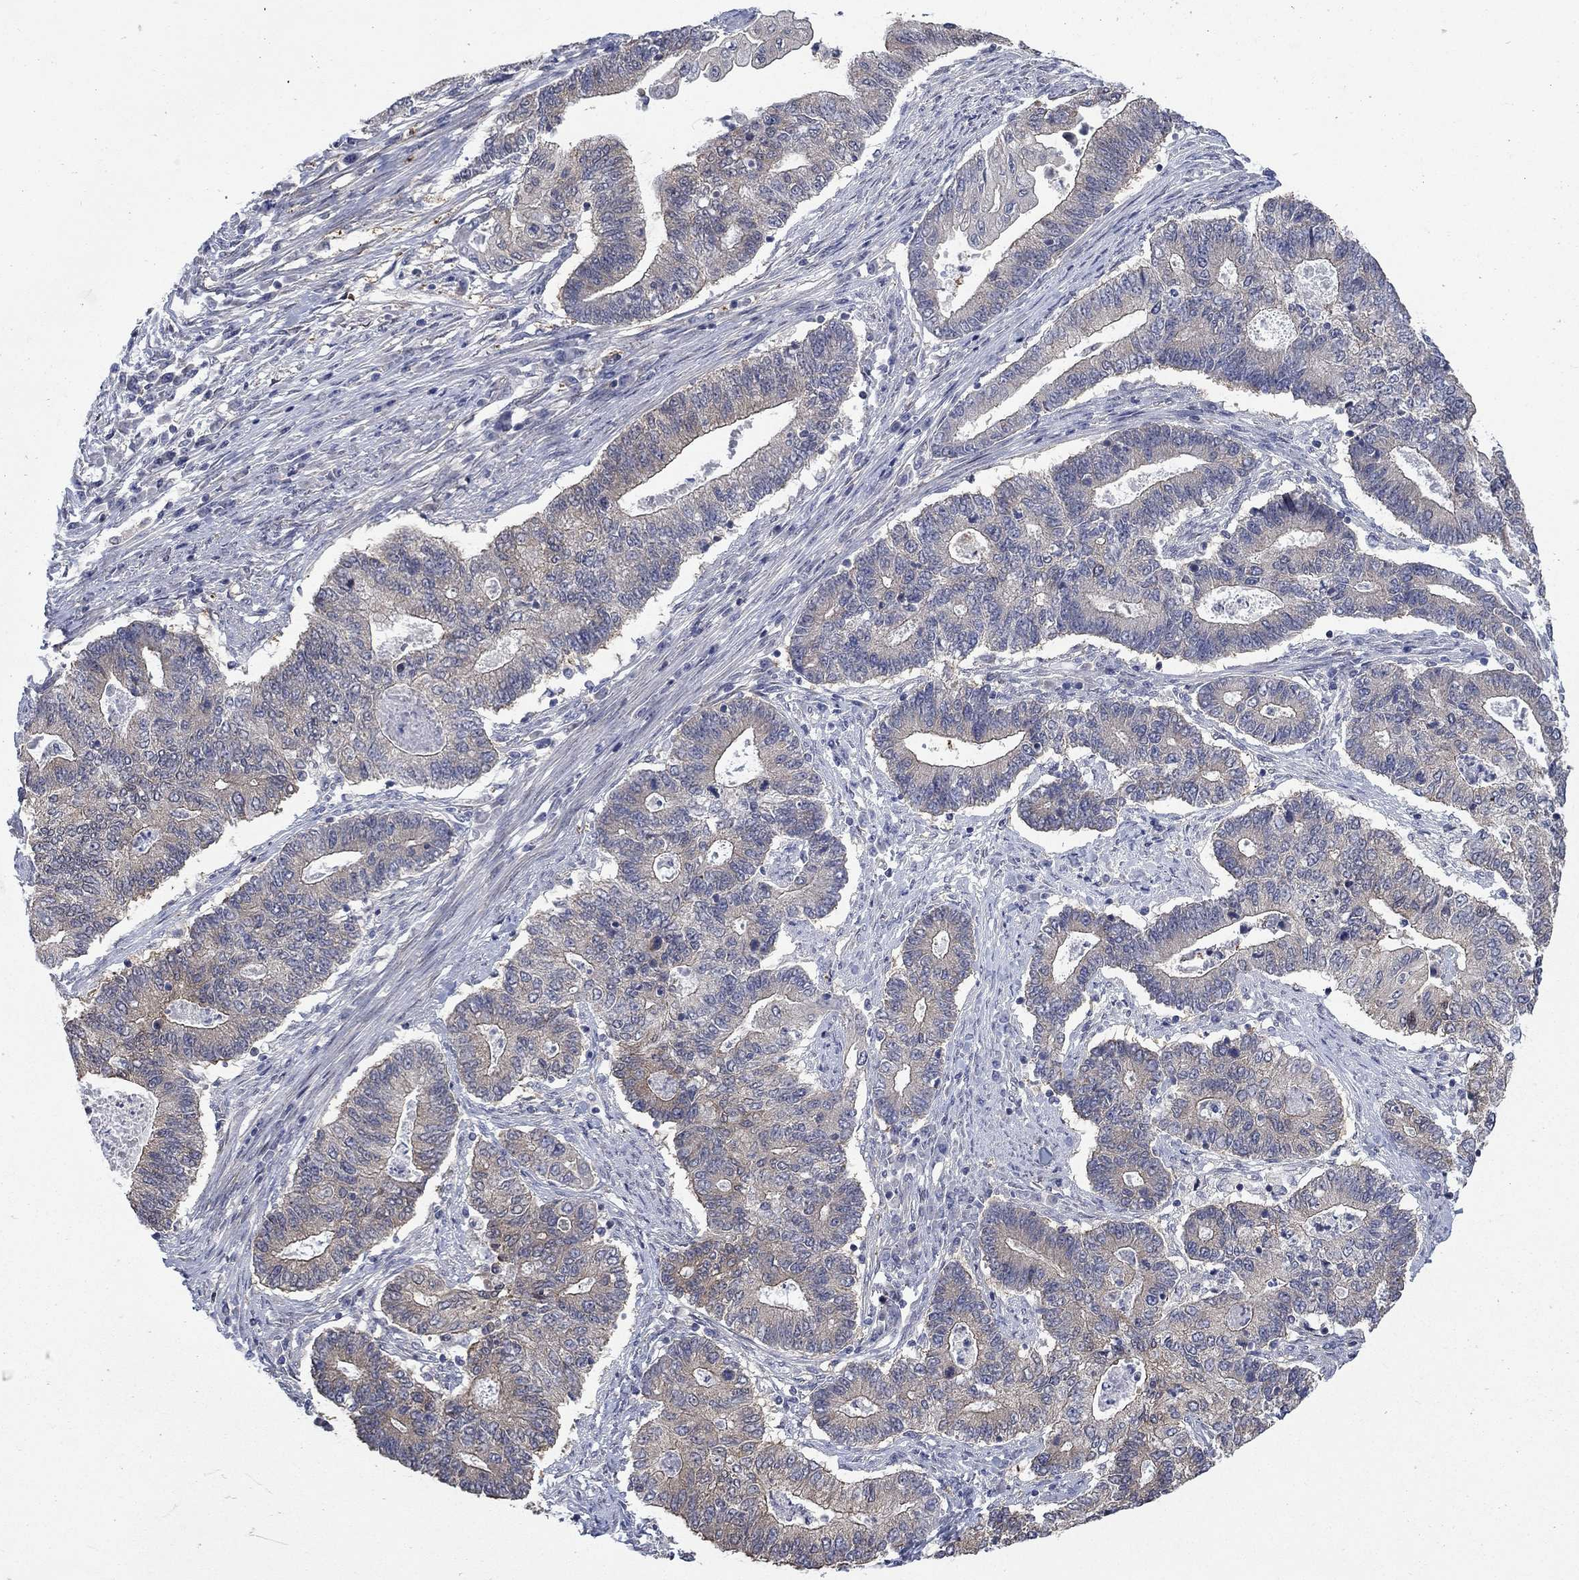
{"staining": {"intensity": "weak", "quantity": "25%-75%", "location": "cytoplasmic/membranous"}, "tissue": "endometrial cancer", "cell_type": "Tumor cells", "image_type": "cancer", "snomed": [{"axis": "morphology", "description": "Adenocarcinoma, NOS"}, {"axis": "topography", "description": "Uterus"}, {"axis": "topography", "description": "Endometrium"}], "caption": "High-magnification brightfield microscopy of endometrial adenocarcinoma stained with DAB (3,3'-diaminobenzidine) (brown) and counterstained with hematoxylin (blue). tumor cells exhibit weak cytoplasmic/membranous staining is identified in about25%-75% of cells.", "gene": "PDZD2", "patient": {"sex": "female", "age": 54}}